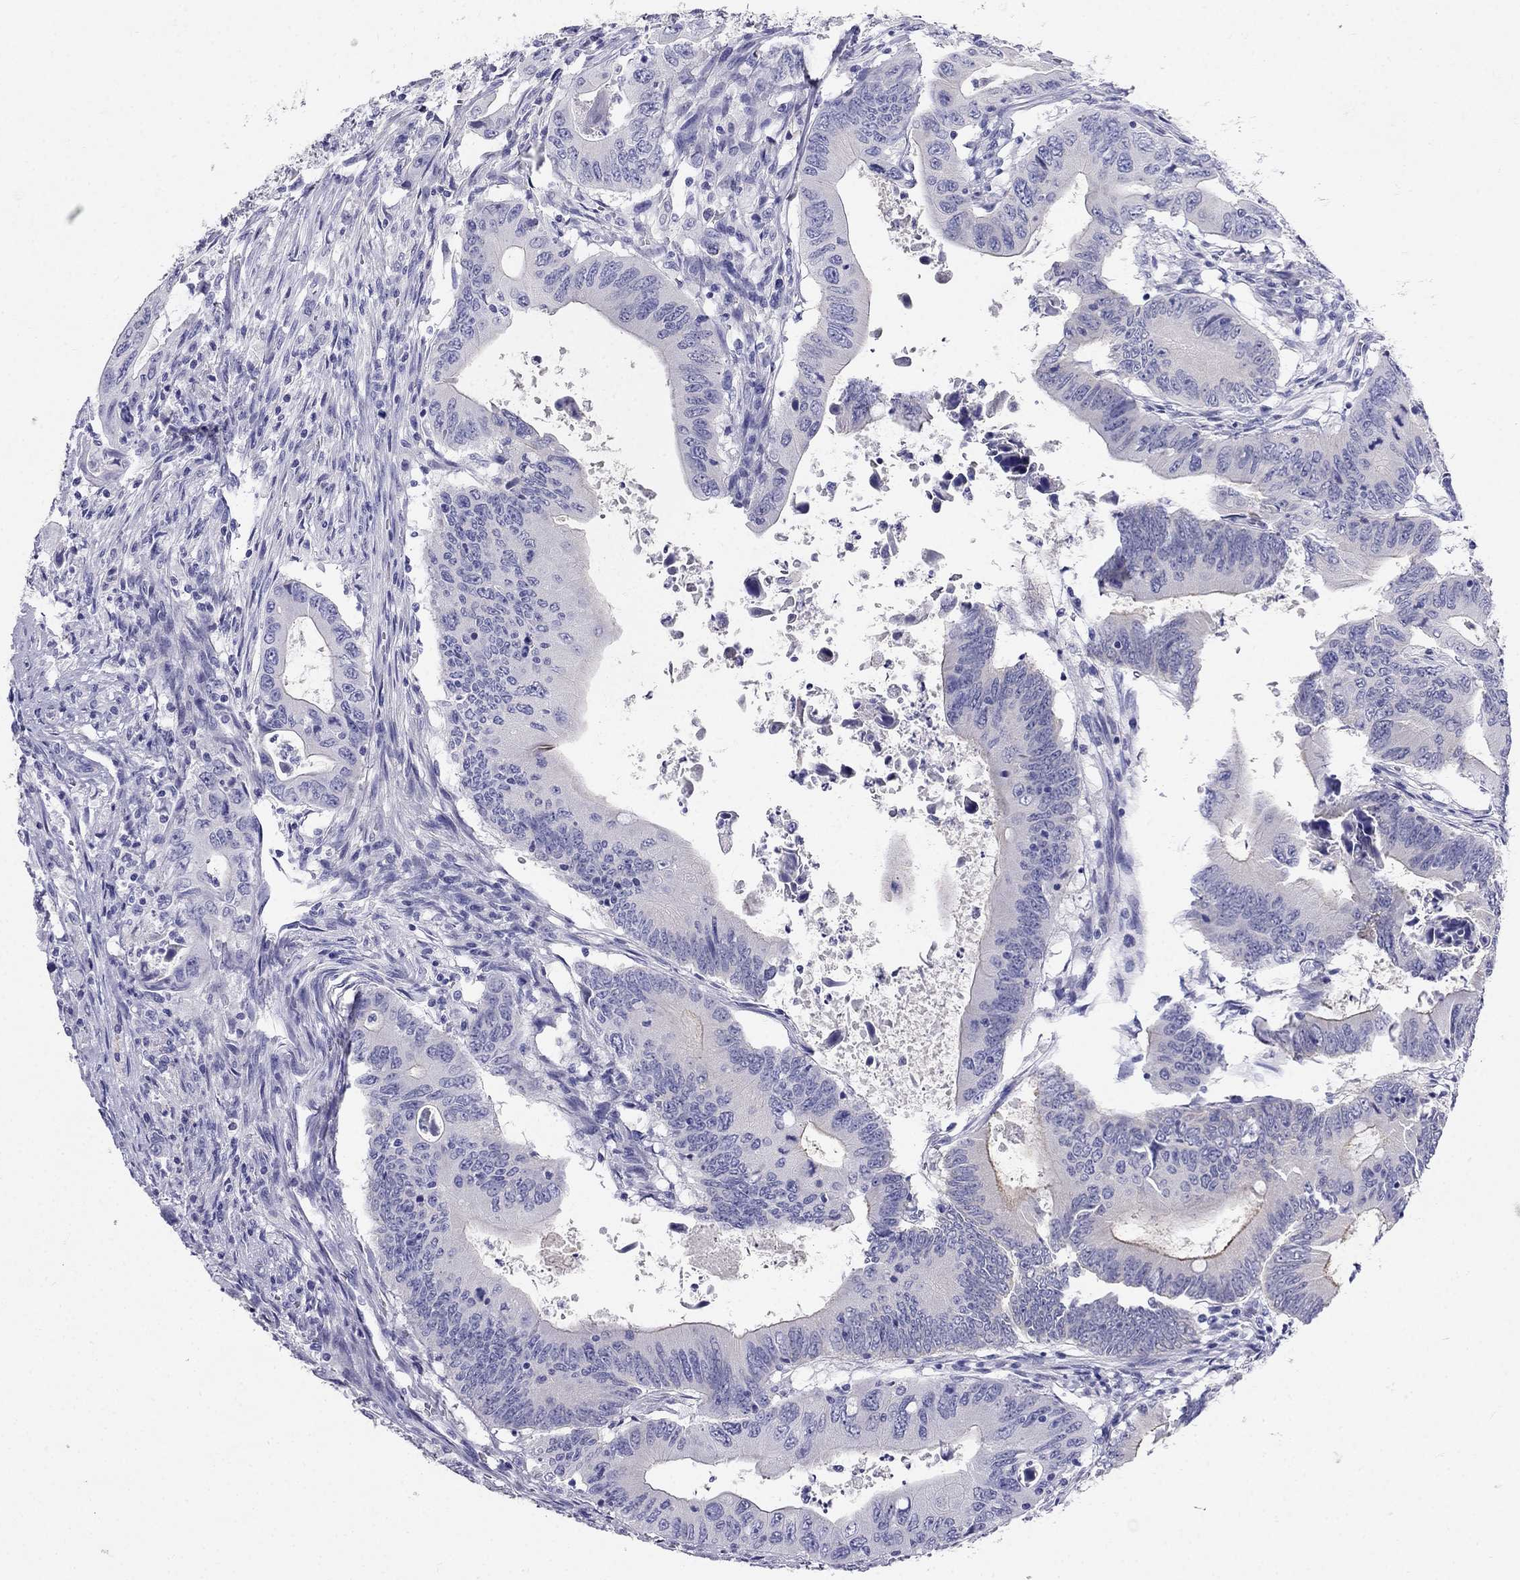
{"staining": {"intensity": "negative", "quantity": "none", "location": "none"}, "tissue": "colorectal cancer", "cell_type": "Tumor cells", "image_type": "cancer", "snomed": [{"axis": "morphology", "description": "Adenocarcinoma, NOS"}, {"axis": "topography", "description": "Colon"}], "caption": "Tumor cells are negative for brown protein staining in adenocarcinoma (colorectal).", "gene": "RFLNA", "patient": {"sex": "female", "age": 90}}